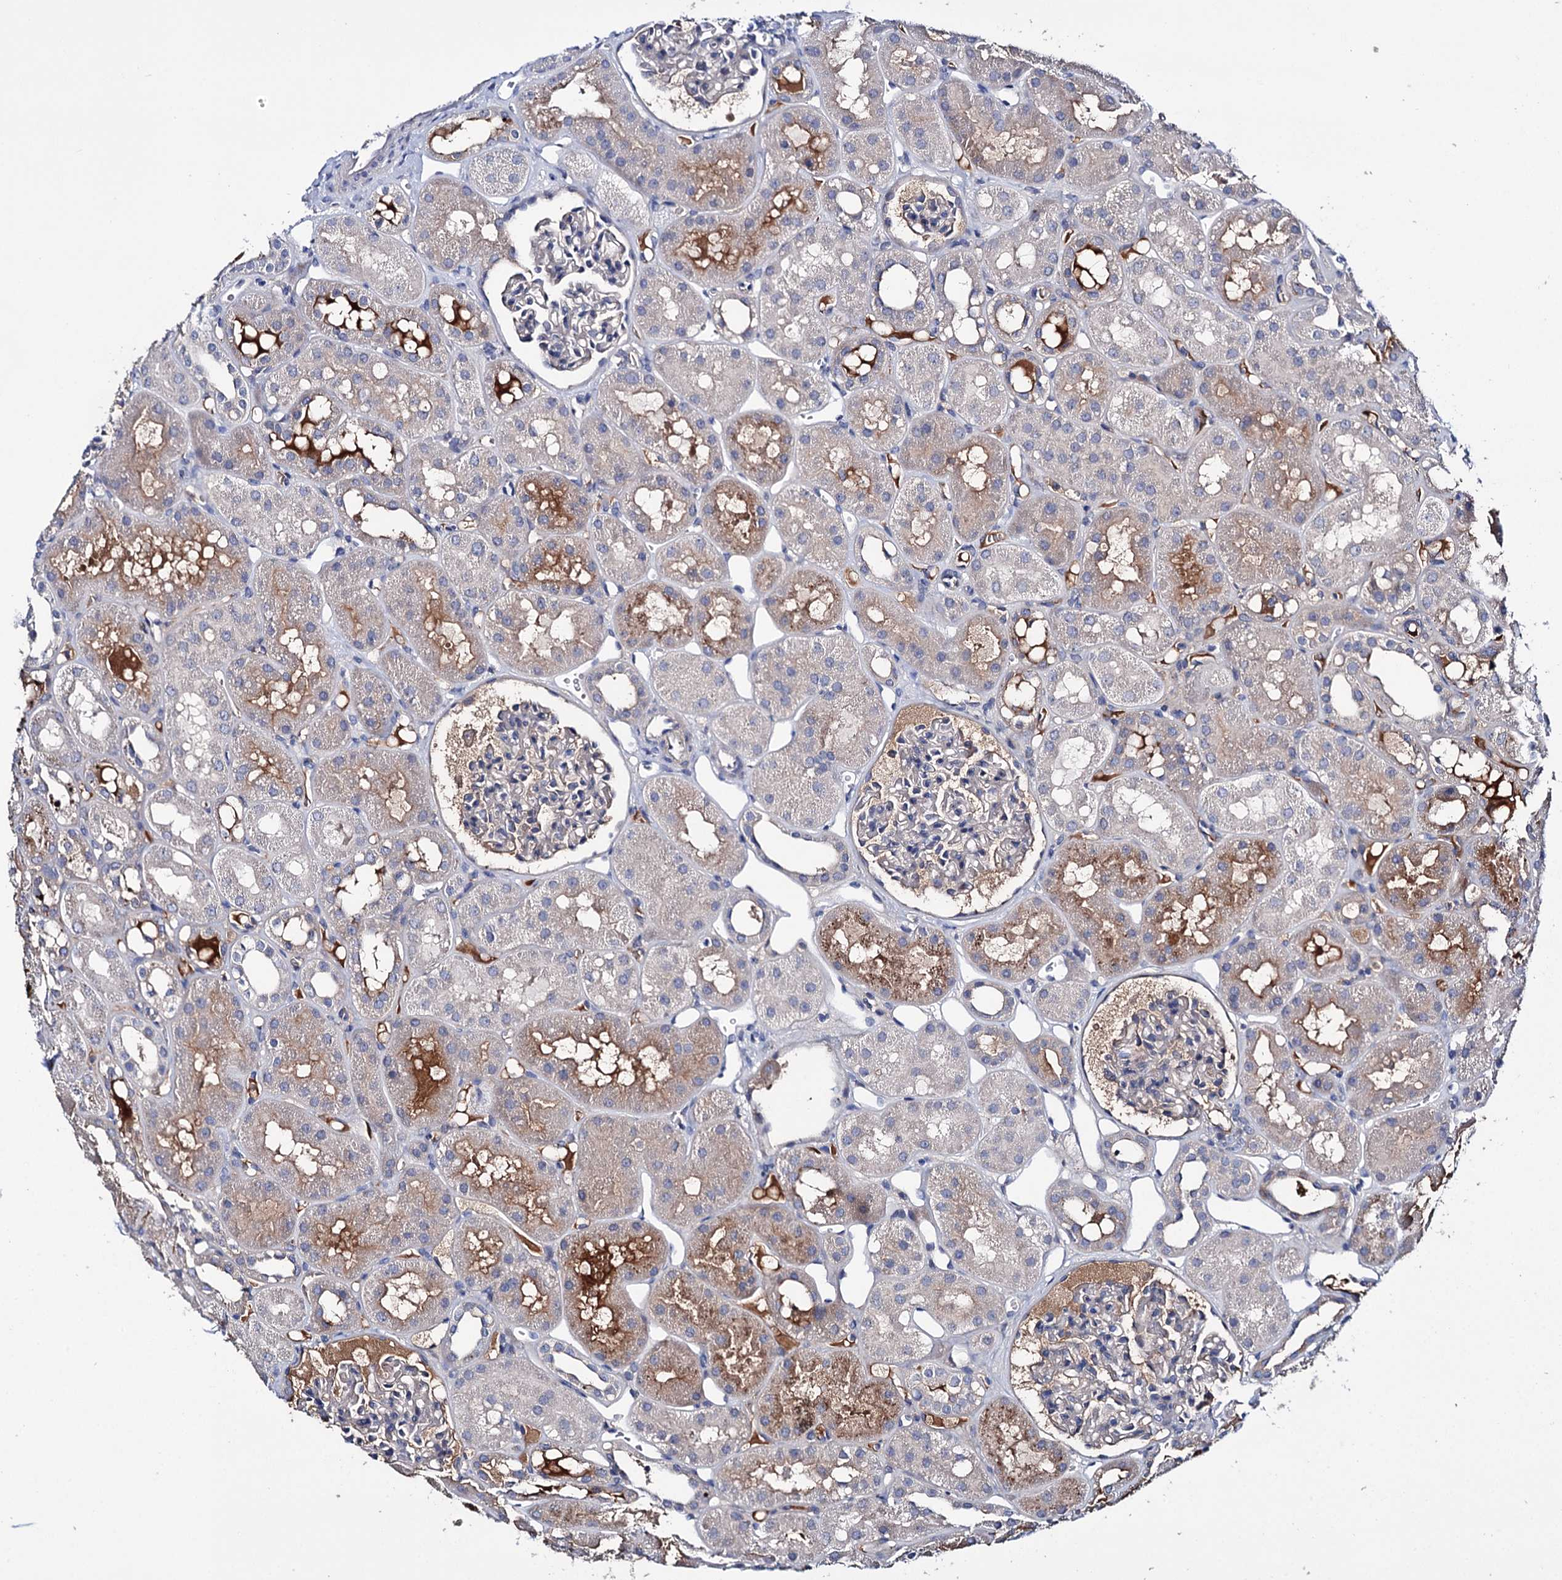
{"staining": {"intensity": "negative", "quantity": "none", "location": "none"}, "tissue": "kidney", "cell_type": "Cells in glomeruli", "image_type": "normal", "snomed": [{"axis": "morphology", "description": "Normal tissue, NOS"}, {"axis": "topography", "description": "Kidney"}], "caption": "IHC of unremarkable kidney exhibits no staining in cells in glomeruli.", "gene": "PPP1R32", "patient": {"sex": "male", "age": 16}}